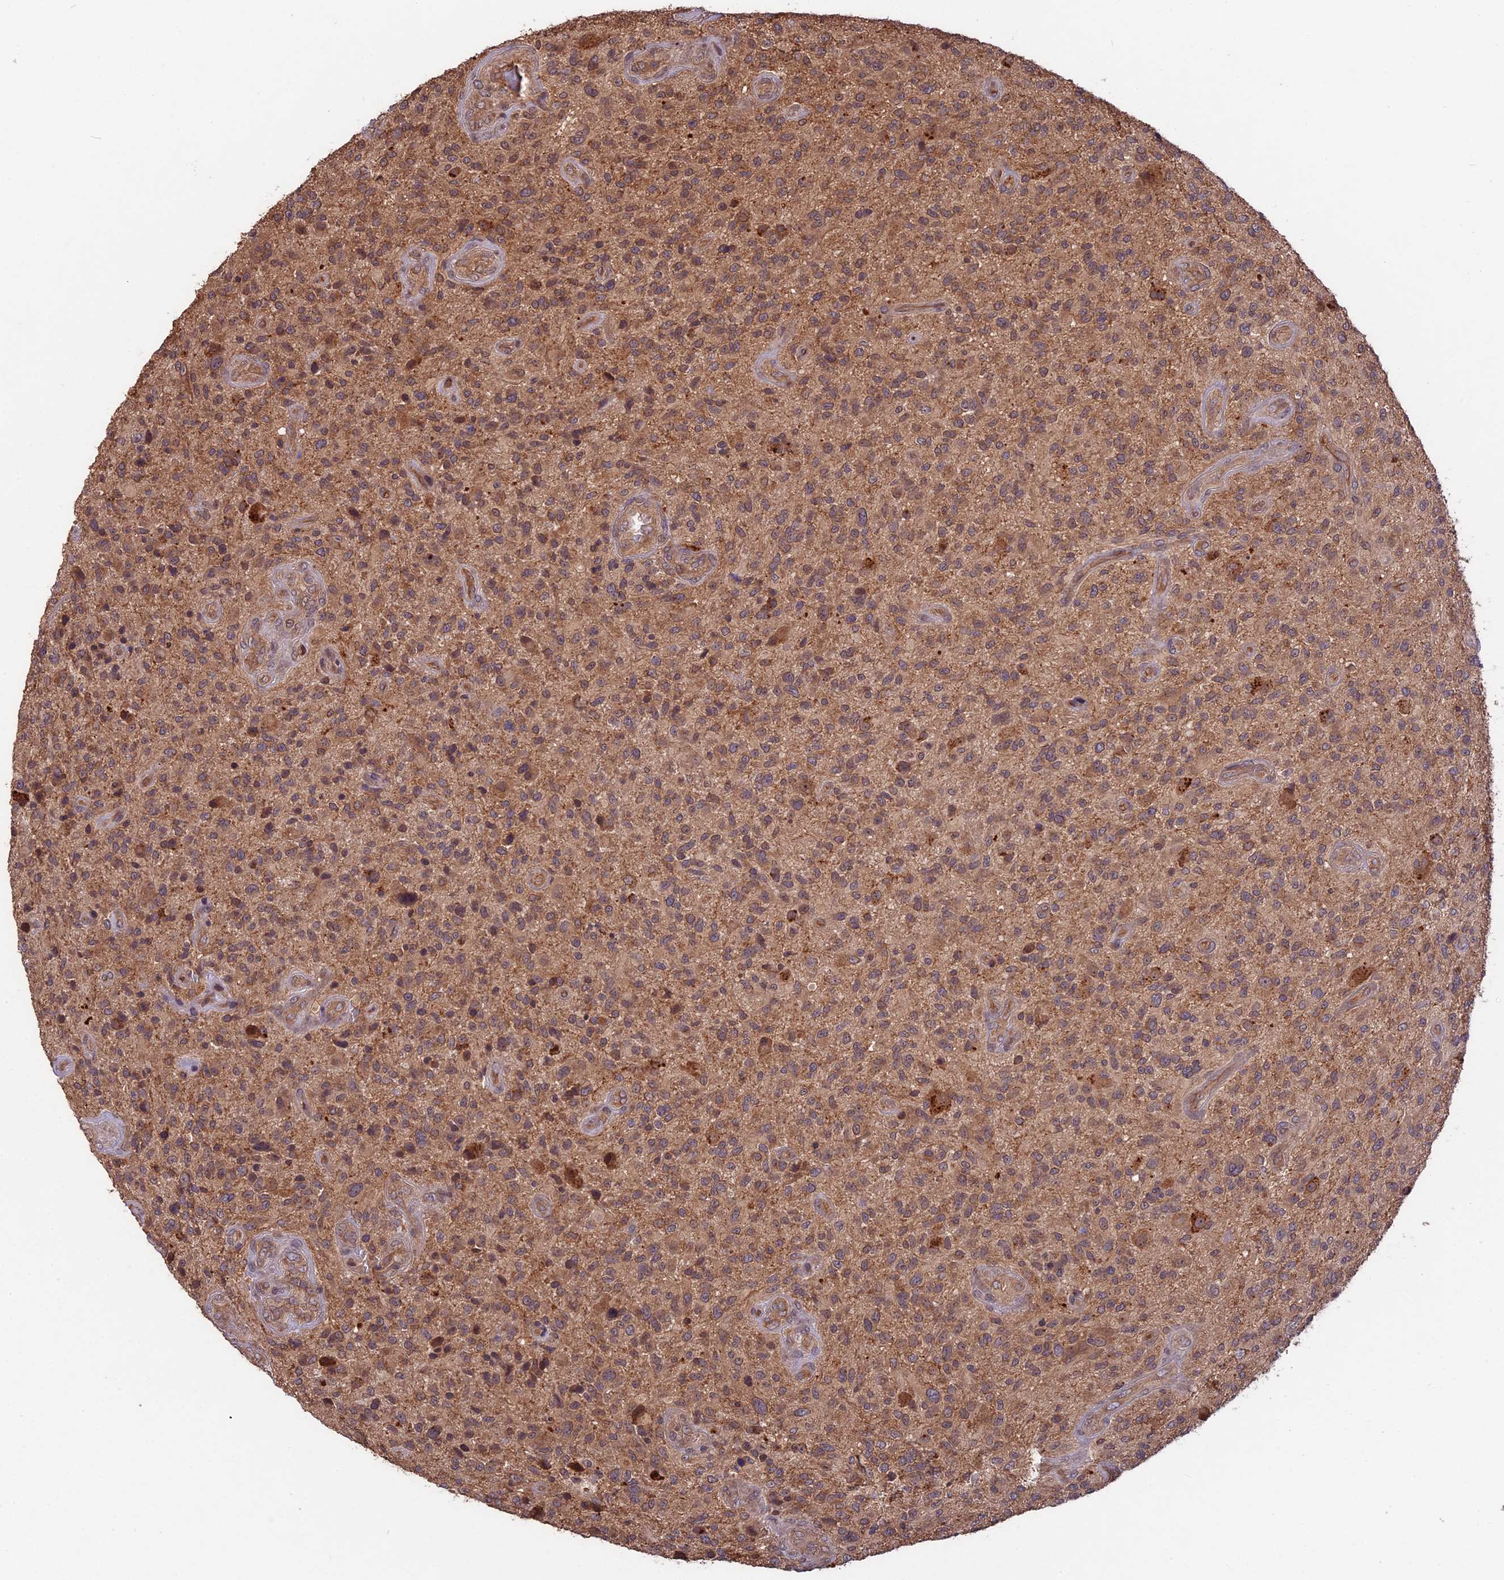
{"staining": {"intensity": "moderate", "quantity": ">75%", "location": "cytoplasmic/membranous"}, "tissue": "glioma", "cell_type": "Tumor cells", "image_type": "cancer", "snomed": [{"axis": "morphology", "description": "Glioma, malignant, High grade"}, {"axis": "topography", "description": "Brain"}], "caption": "Immunohistochemical staining of glioma displays medium levels of moderate cytoplasmic/membranous protein positivity in about >75% of tumor cells.", "gene": "CHAC1", "patient": {"sex": "male", "age": 47}}